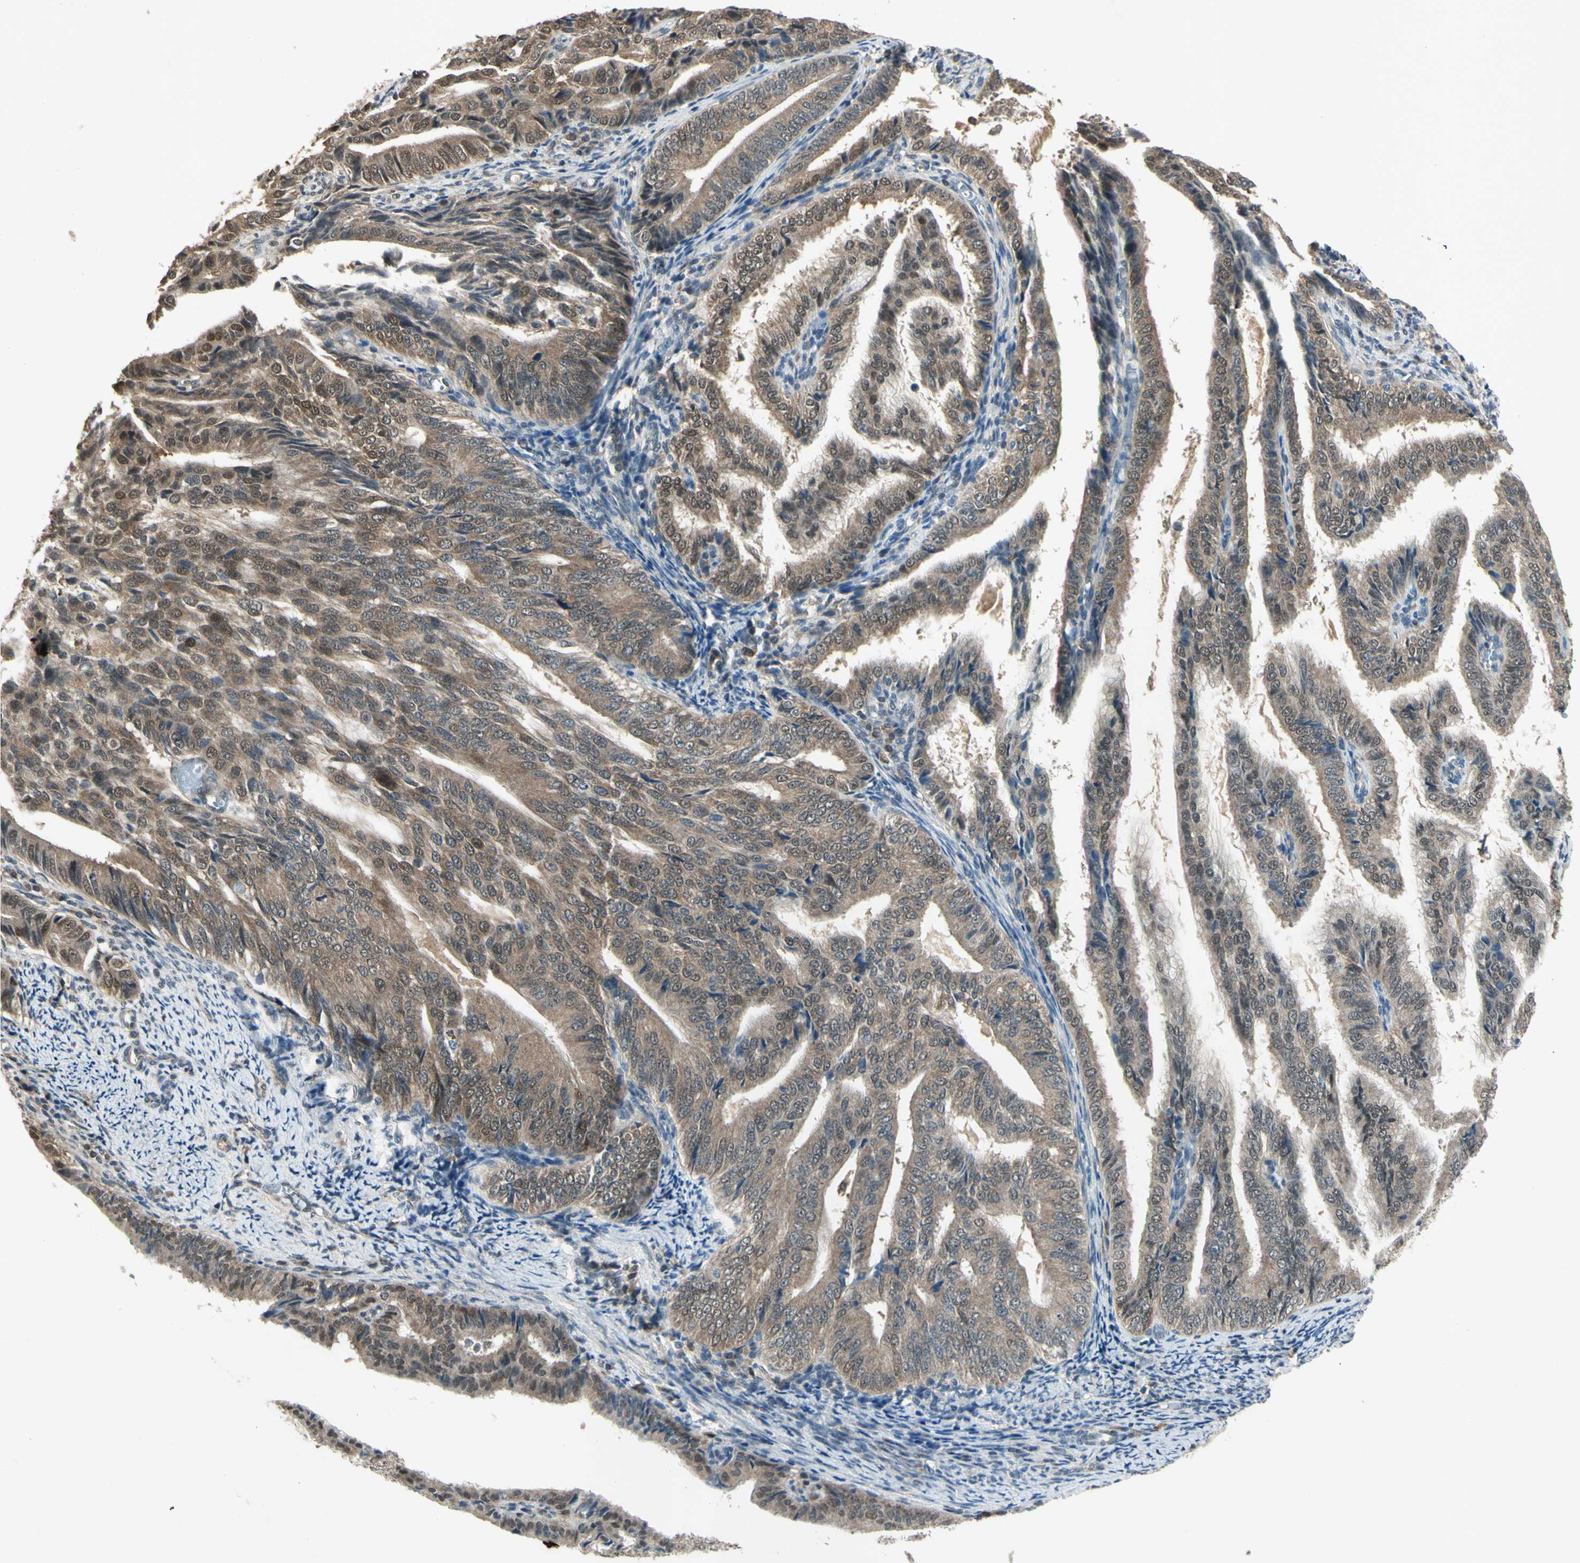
{"staining": {"intensity": "moderate", "quantity": ">75%", "location": "cytoplasmic/membranous"}, "tissue": "endometrial cancer", "cell_type": "Tumor cells", "image_type": "cancer", "snomed": [{"axis": "morphology", "description": "Adenocarcinoma, NOS"}, {"axis": "topography", "description": "Endometrium"}], "caption": "IHC (DAB) staining of human endometrial cancer (adenocarcinoma) demonstrates moderate cytoplasmic/membranous protein staining in approximately >75% of tumor cells.", "gene": "PSMD5", "patient": {"sex": "female", "age": 58}}